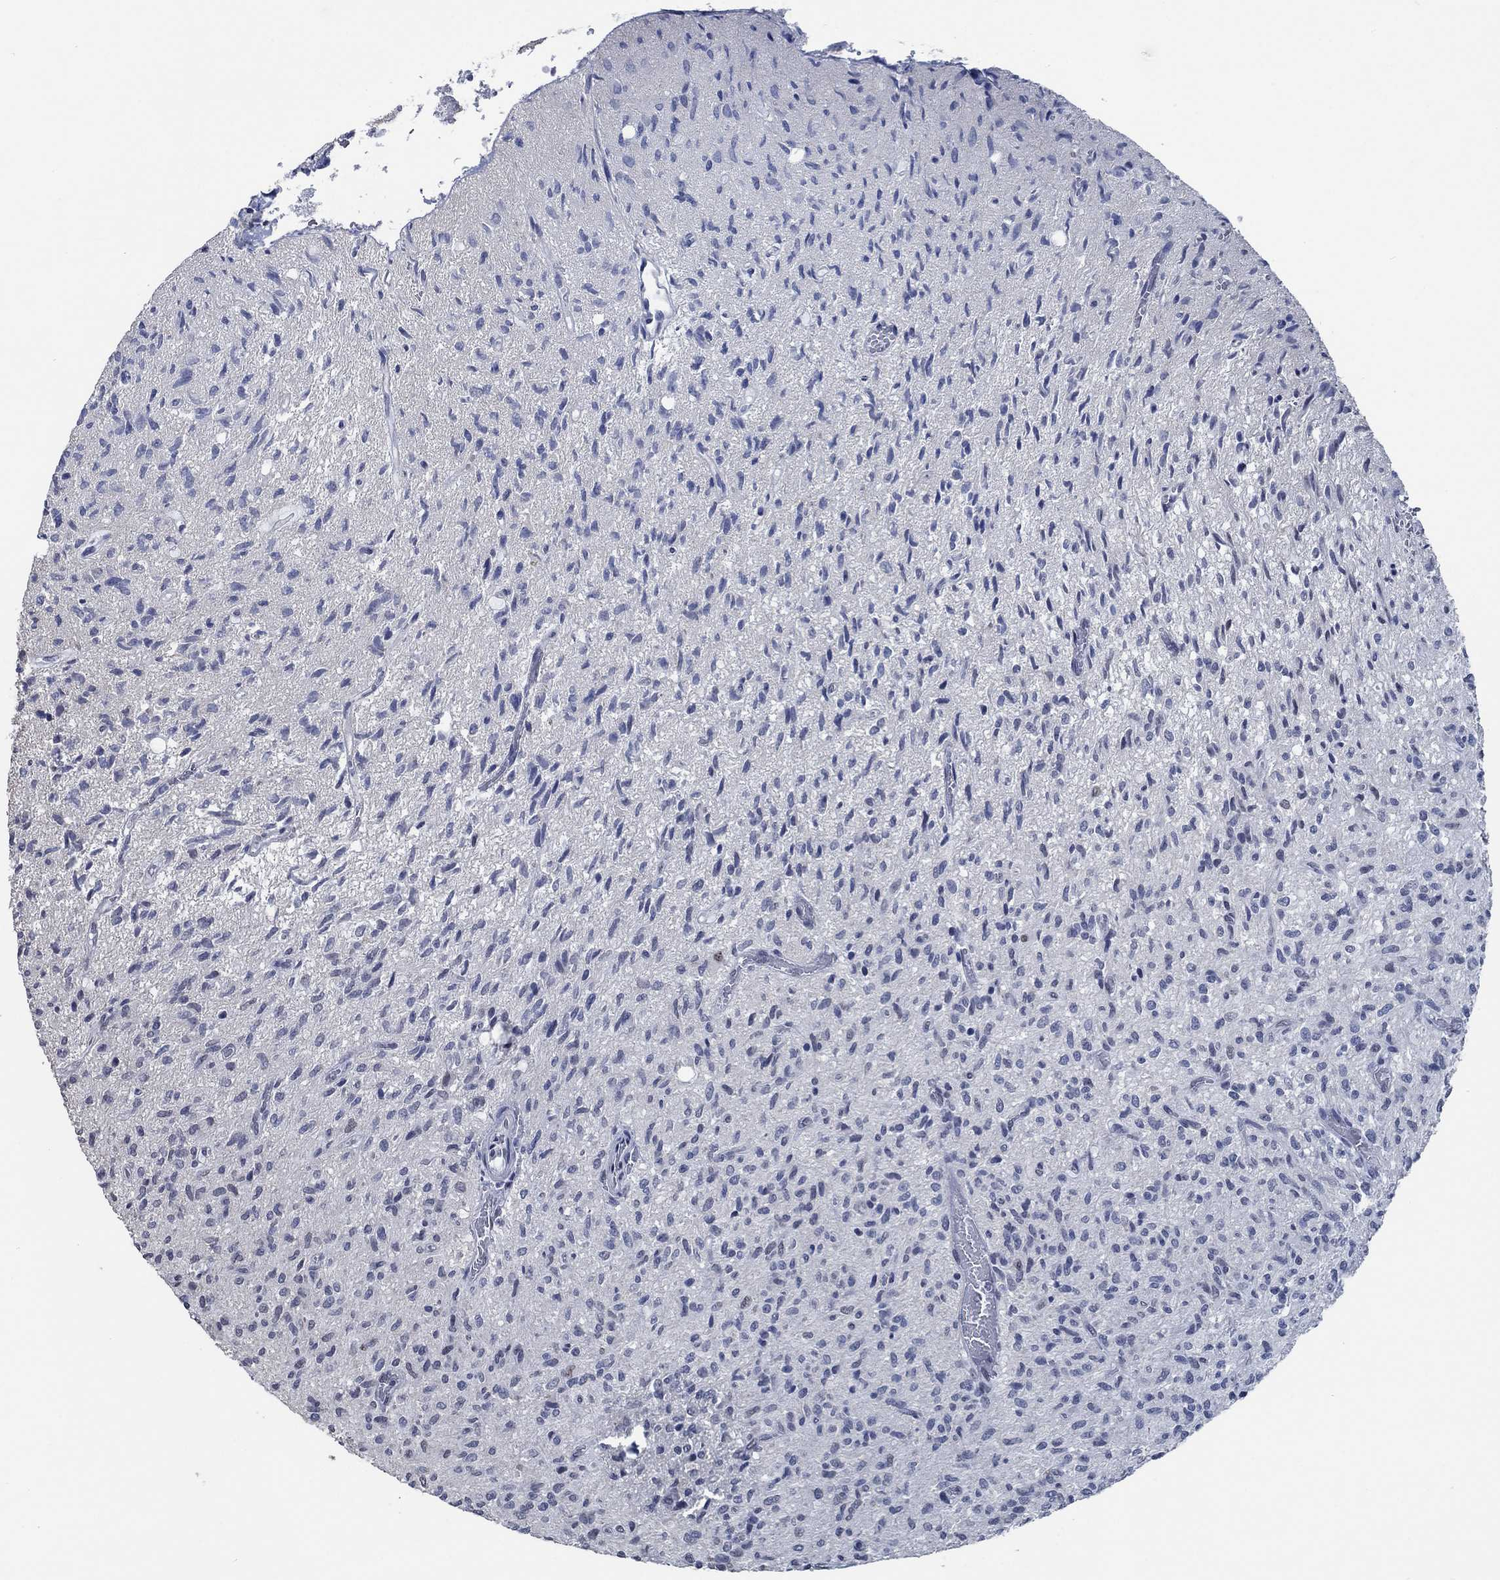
{"staining": {"intensity": "negative", "quantity": "none", "location": "none"}, "tissue": "glioma", "cell_type": "Tumor cells", "image_type": "cancer", "snomed": [{"axis": "morphology", "description": "Glioma, malignant, High grade"}, {"axis": "topography", "description": "Brain"}], "caption": "Malignant high-grade glioma was stained to show a protein in brown. There is no significant expression in tumor cells. (Stains: DAB (3,3'-diaminobenzidine) IHC with hematoxylin counter stain, Microscopy: brightfield microscopy at high magnification).", "gene": "OBSCN", "patient": {"sex": "male", "age": 64}}